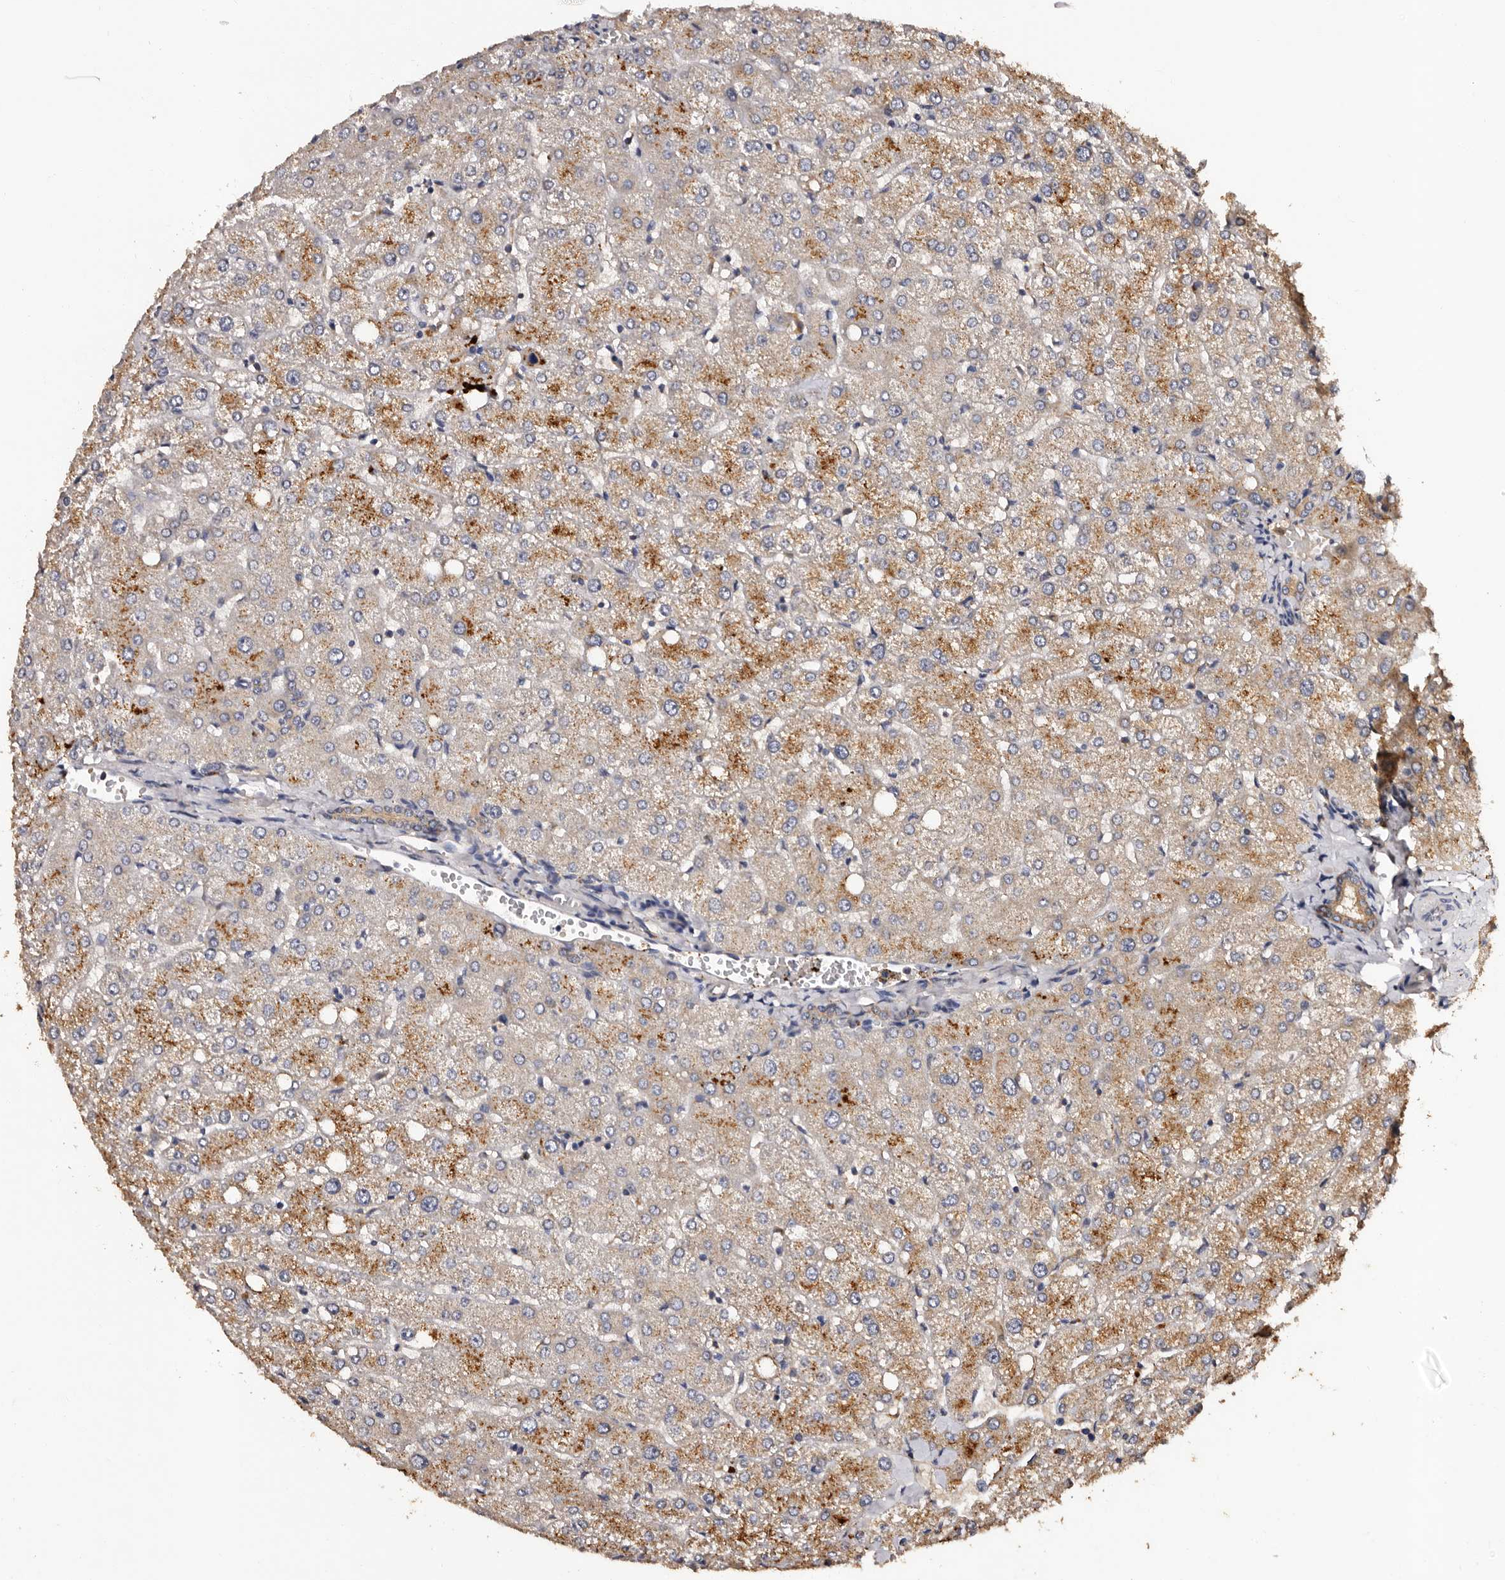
{"staining": {"intensity": "weak", "quantity": "25%-75%", "location": "cytoplasmic/membranous"}, "tissue": "liver", "cell_type": "Cholangiocytes", "image_type": "normal", "snomed": [{"axis": "morphology", "description": "Normal tissue, NOS"}, {"axis": "topography", "description": "Liver"}], "caption": "A brown stain shows weak cytoplasmic/membranous positivity of a protein in cholangiocytes of normal human liver. Nuclei are stained in blue.", "gene": "ADCK5", "patient": {"sex": "female", "age": 54}}